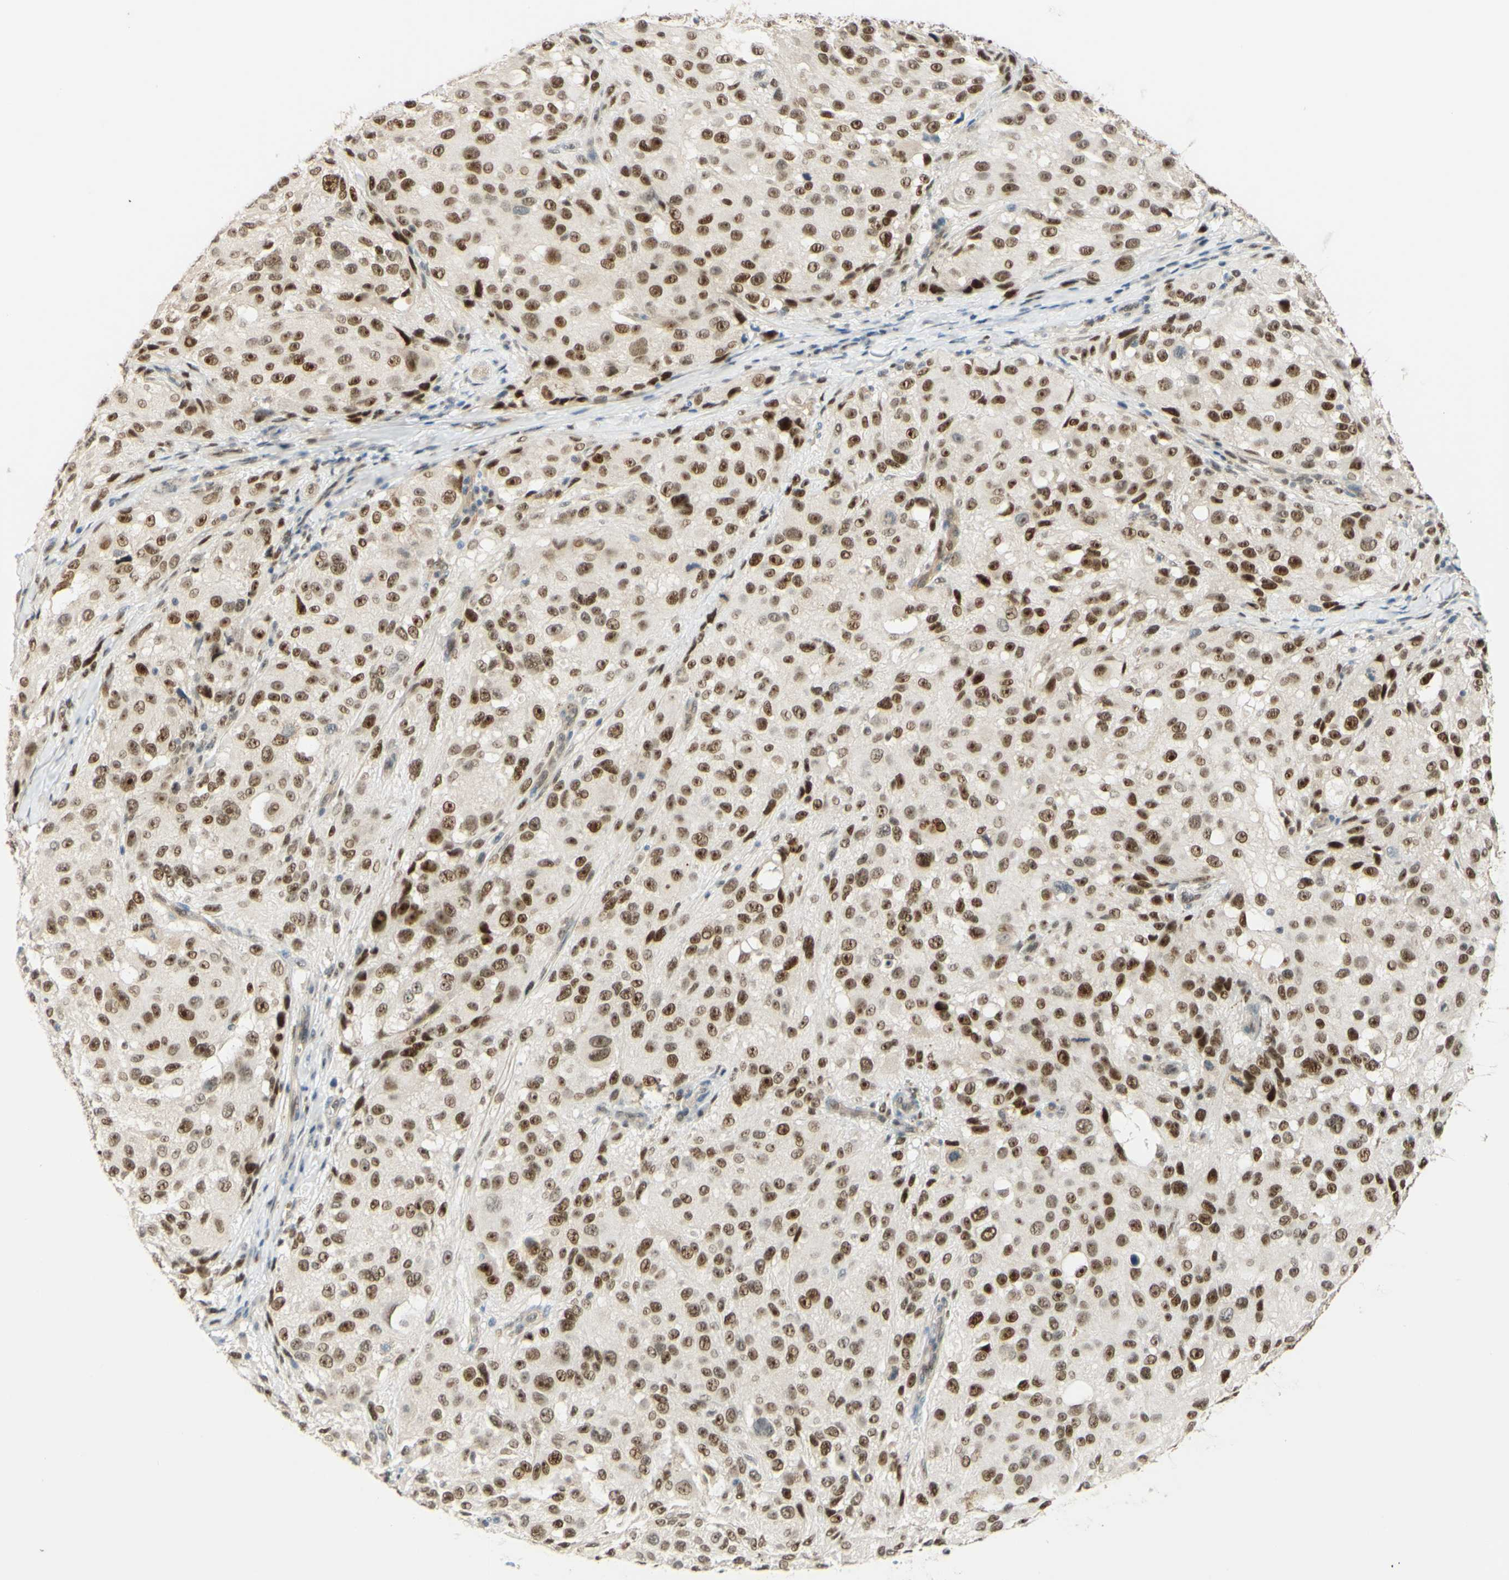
{"staining": {"intensity": "moderate", "quantity": ">75%", "location": "nuclear"}, "tissue": "melanoma", "cell_type": "Tumor cells", "image_type": "cancer", "snomed": [{"axis": "morphology", "description": "Necrosis, NOS"}, {"axis": "morphology", "description": "Malignant melanoma, NOS"}, {"axis": "topography", "description": "Skin"}], "caption": "Melanoma stained for a protein demonstrates moderate nuclear positivity in tumor cells.", "gene": "POLB", "patient": {"sex": "female", "age": 87}}